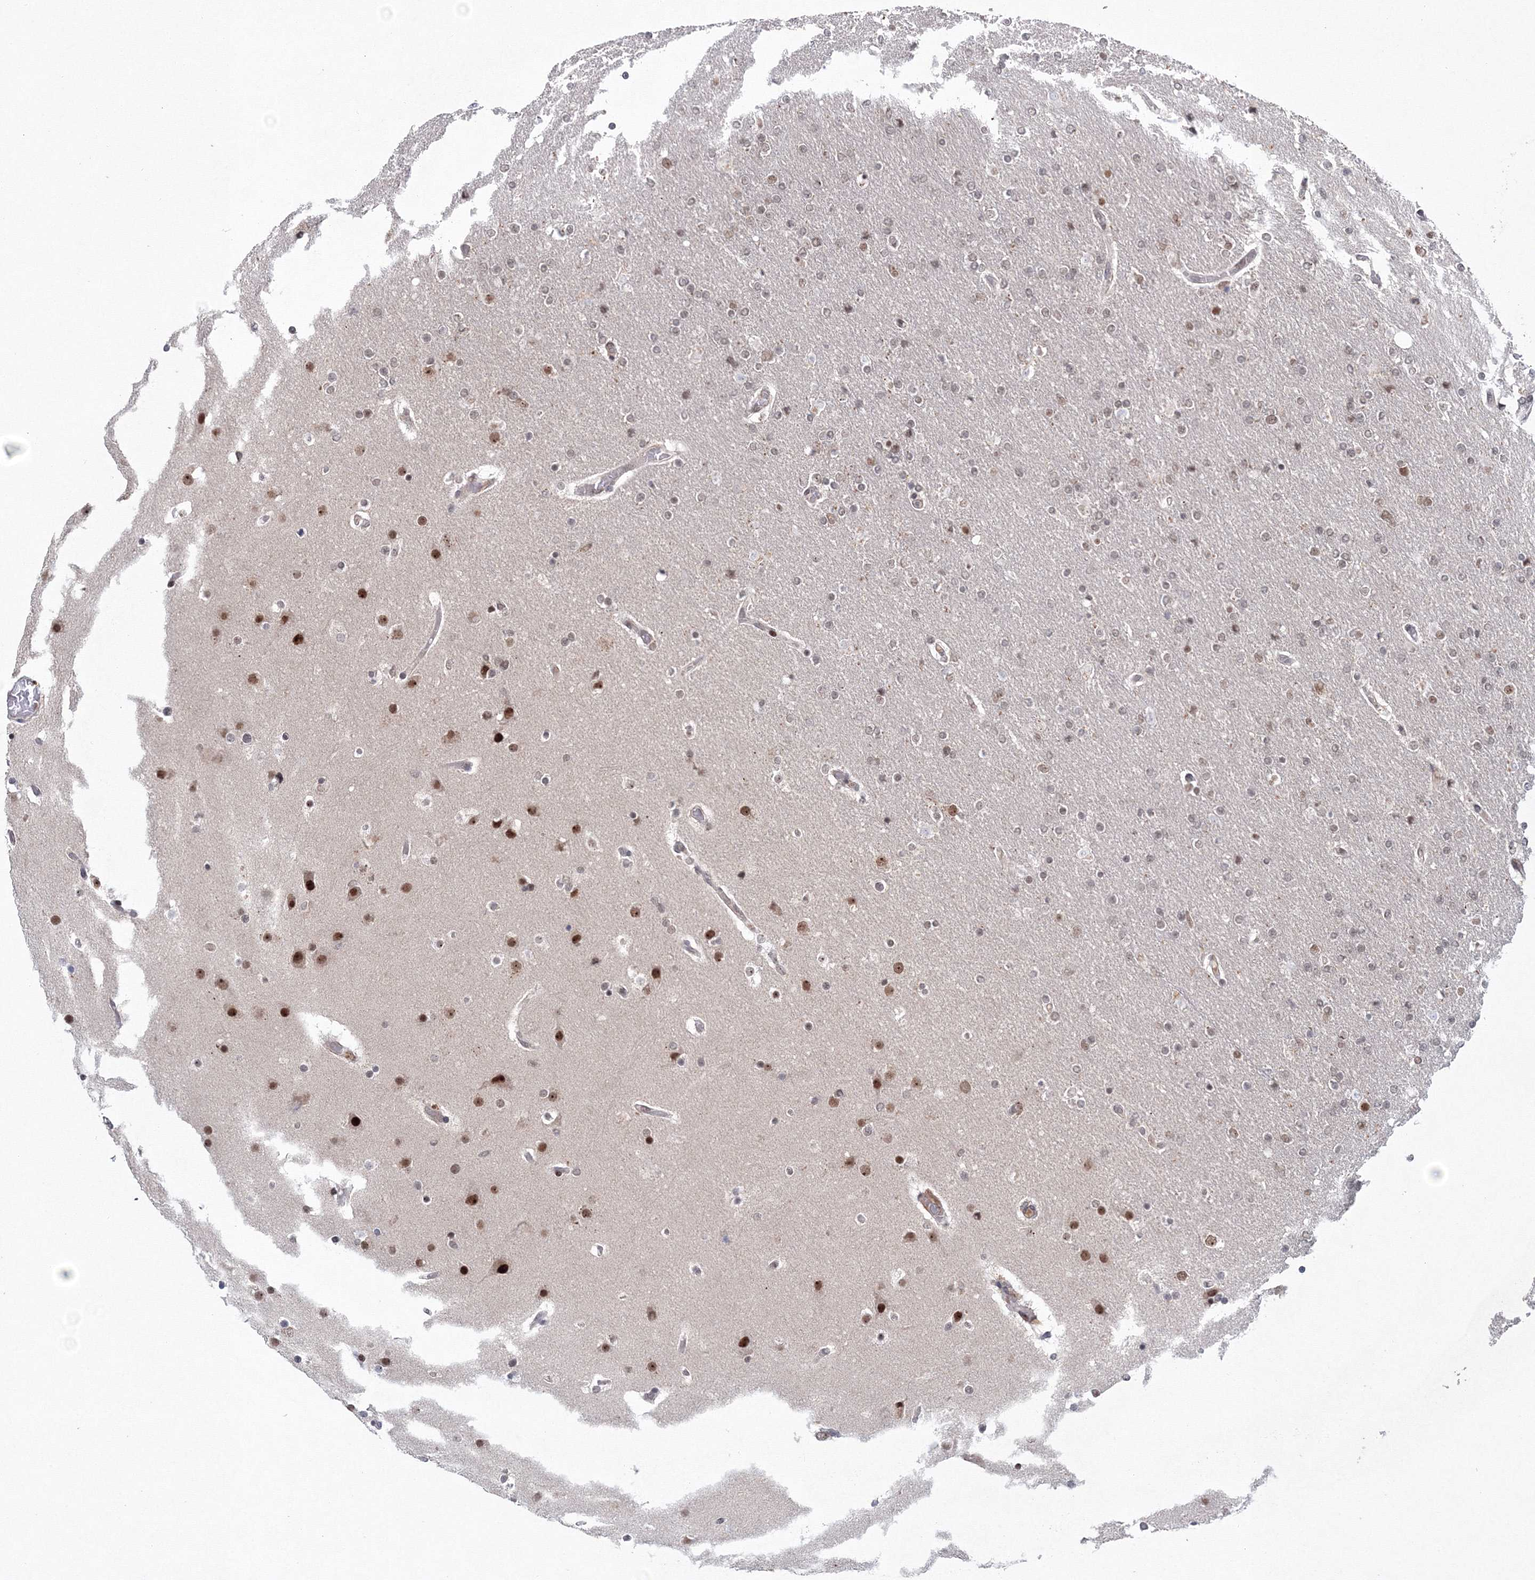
{"staining": {"intensity": "weak", "quantity": "25%-75%", "location": "nuclear"}, "tissue": "glioma", "cell_type": "Tumor cells", "image_type": "cancer", "snomed": [{"axis": "morphology", "description": "Glioma, malignant, High grade"}, {"axis": "topography", "description": "Cerebral cortex"}], "caption": "This is a histology image of immunohistochemistry (IHC) staining of malignant glioma (high-grade), which shows weak positivity in the nuclear of tumor cells.", "gene": "NOA1", "patient": {"sex": "female", "age": 36}}